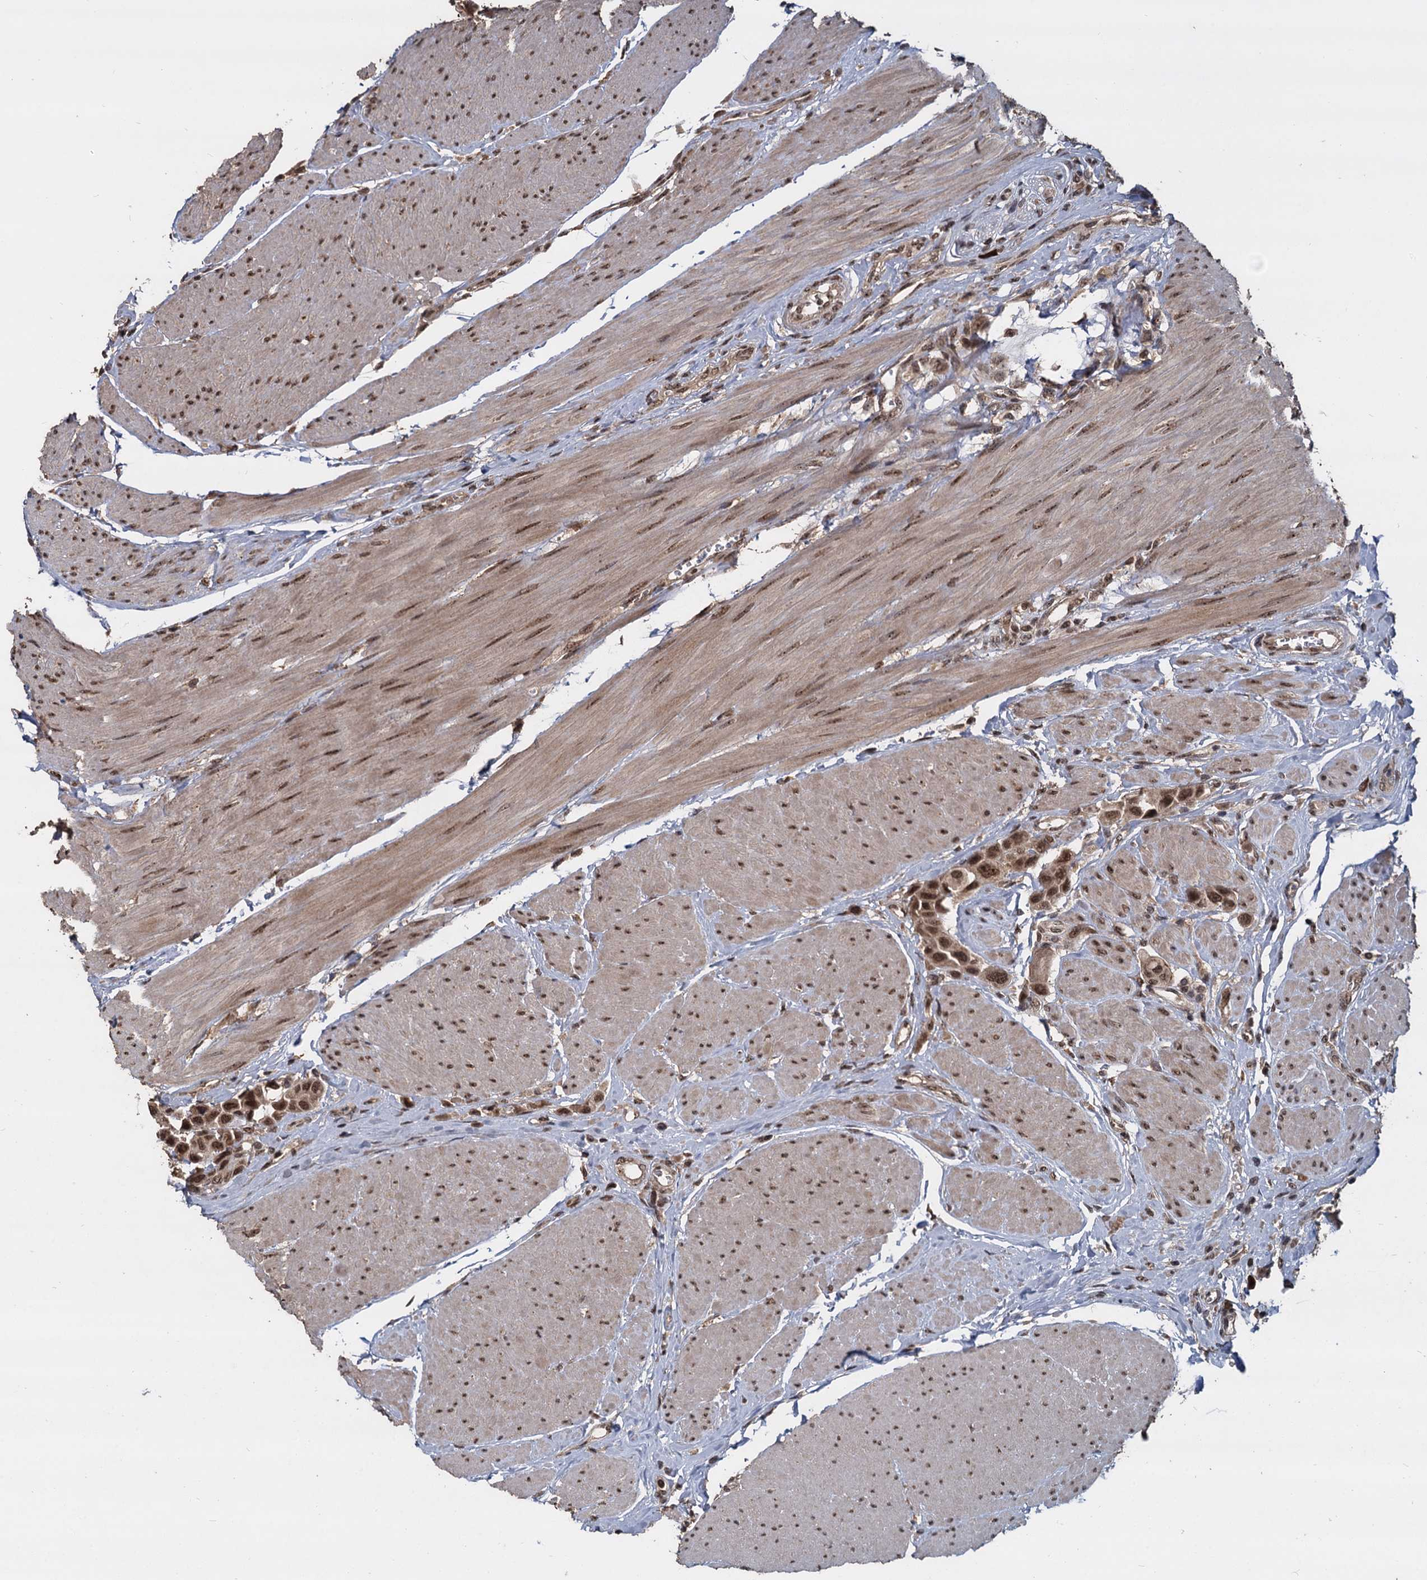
{"staining": {"intensity": "moderate", "quantity": ">75%", "location": "nuclear"}, "tissue": "urothelial cancer", "cell_type": "Tumor cells", "image_type": "cancer", "snomed": [{"axis": "morphology", "description": "Urothelial carcinoma, High grade"}, {"axis": "topography", "description": "Urinary bladder"}], "caption": "Urothelial cancer was stained to show a protein in brown. There is medium levels of moderate nuclear staining in about >75% of tumor cells. Nuclei are stained in blue.", "gene": "FAM216B", "patient": {"sex": "male", "age": 50}}